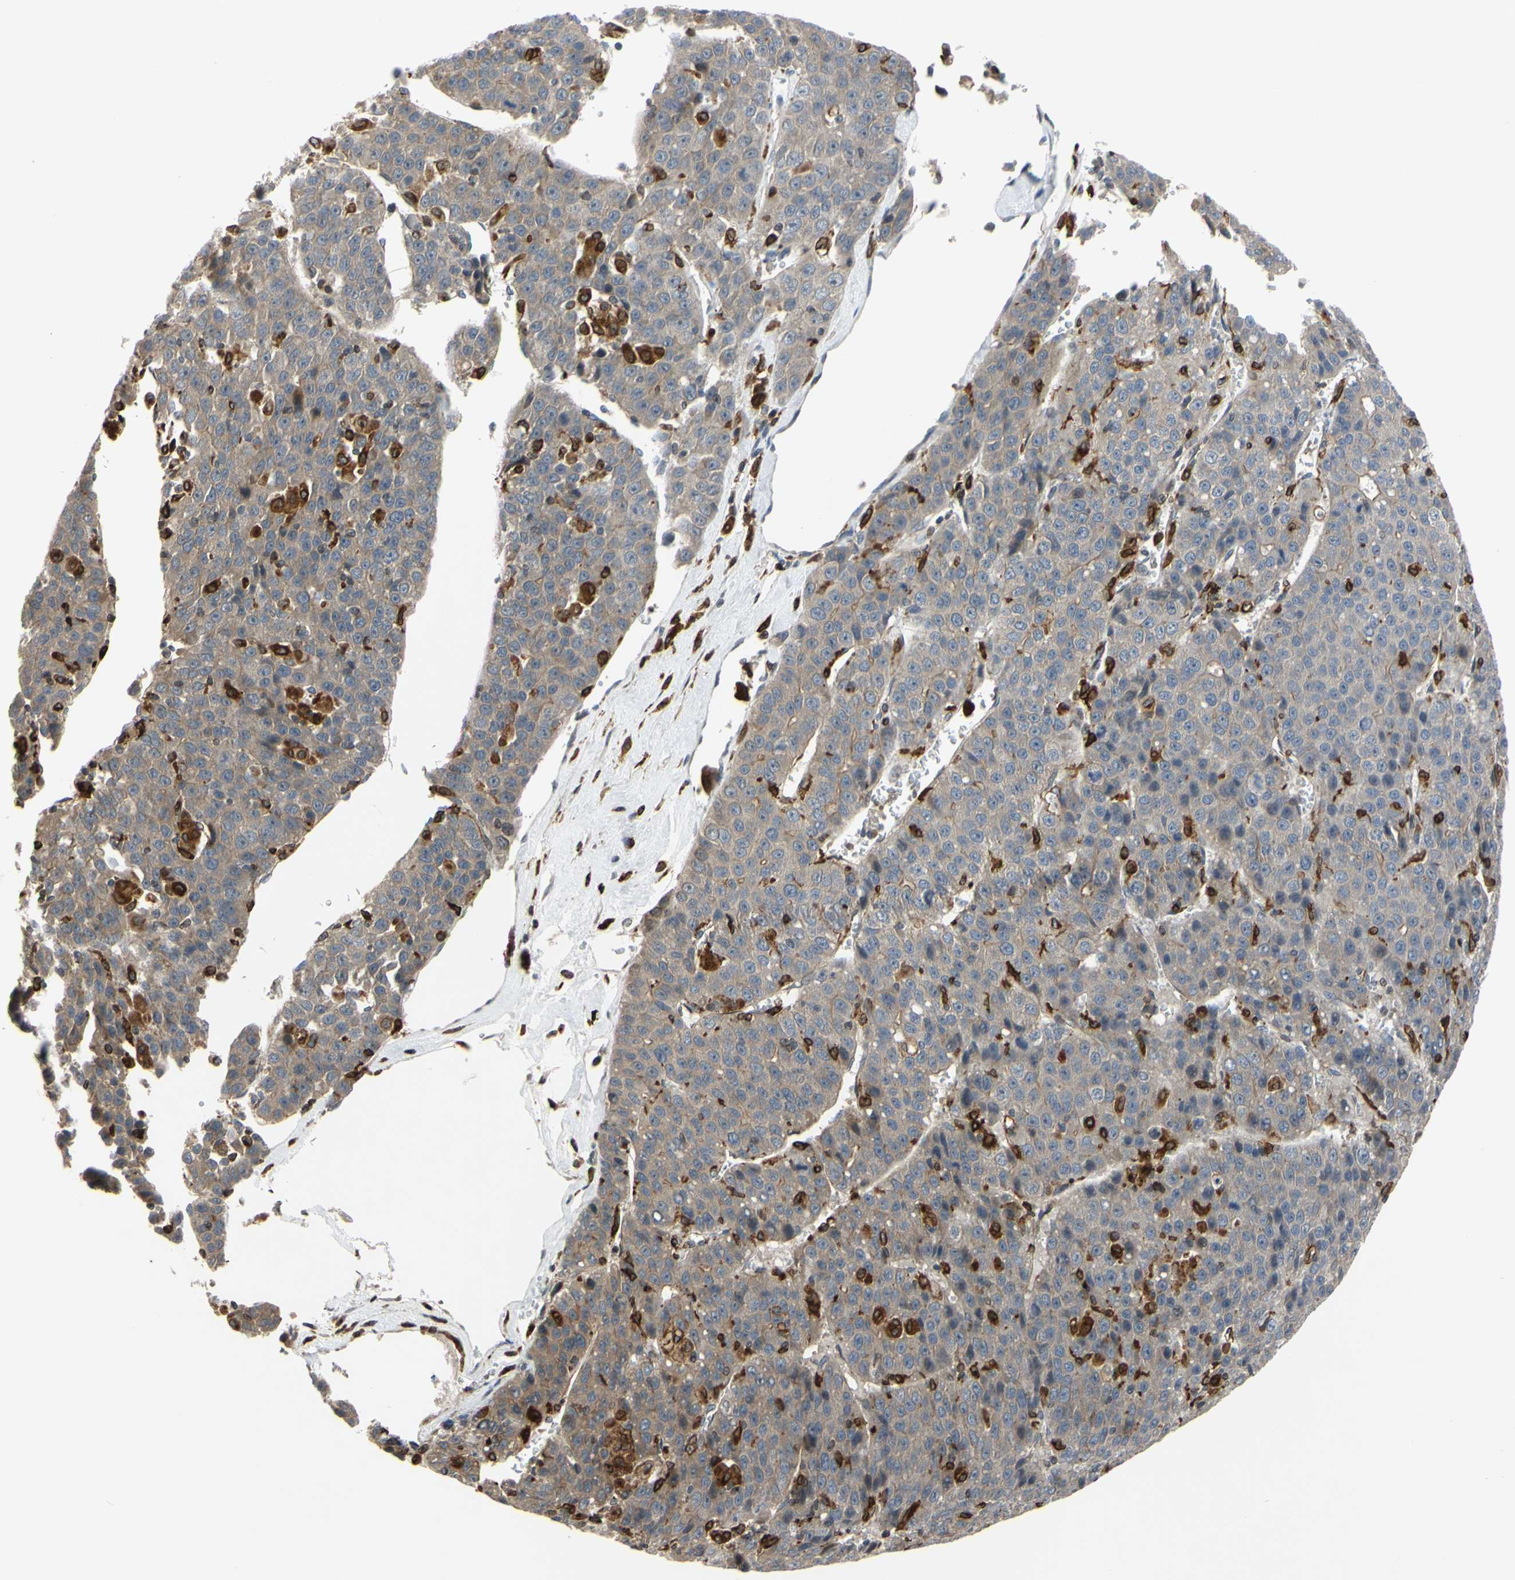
{"staining": {"intensity": "negative", "quantity": "none", "location": "none"}, "tissue": "liver cancer", "cell_type": "Tumor cells", "image_type": "cancer", "snomed": [{"axis": "morphology", "description": "Carcinoma, Hepatocellular, NOS"}, {"axis": "topography", "description": "Liver"}], "caption": "The histopathology image shows no staining of tumor cells in liver hepatocellular carcinoma.", "gene": "PLXNA2", "patient": {"sex": "female", "age": 53}}